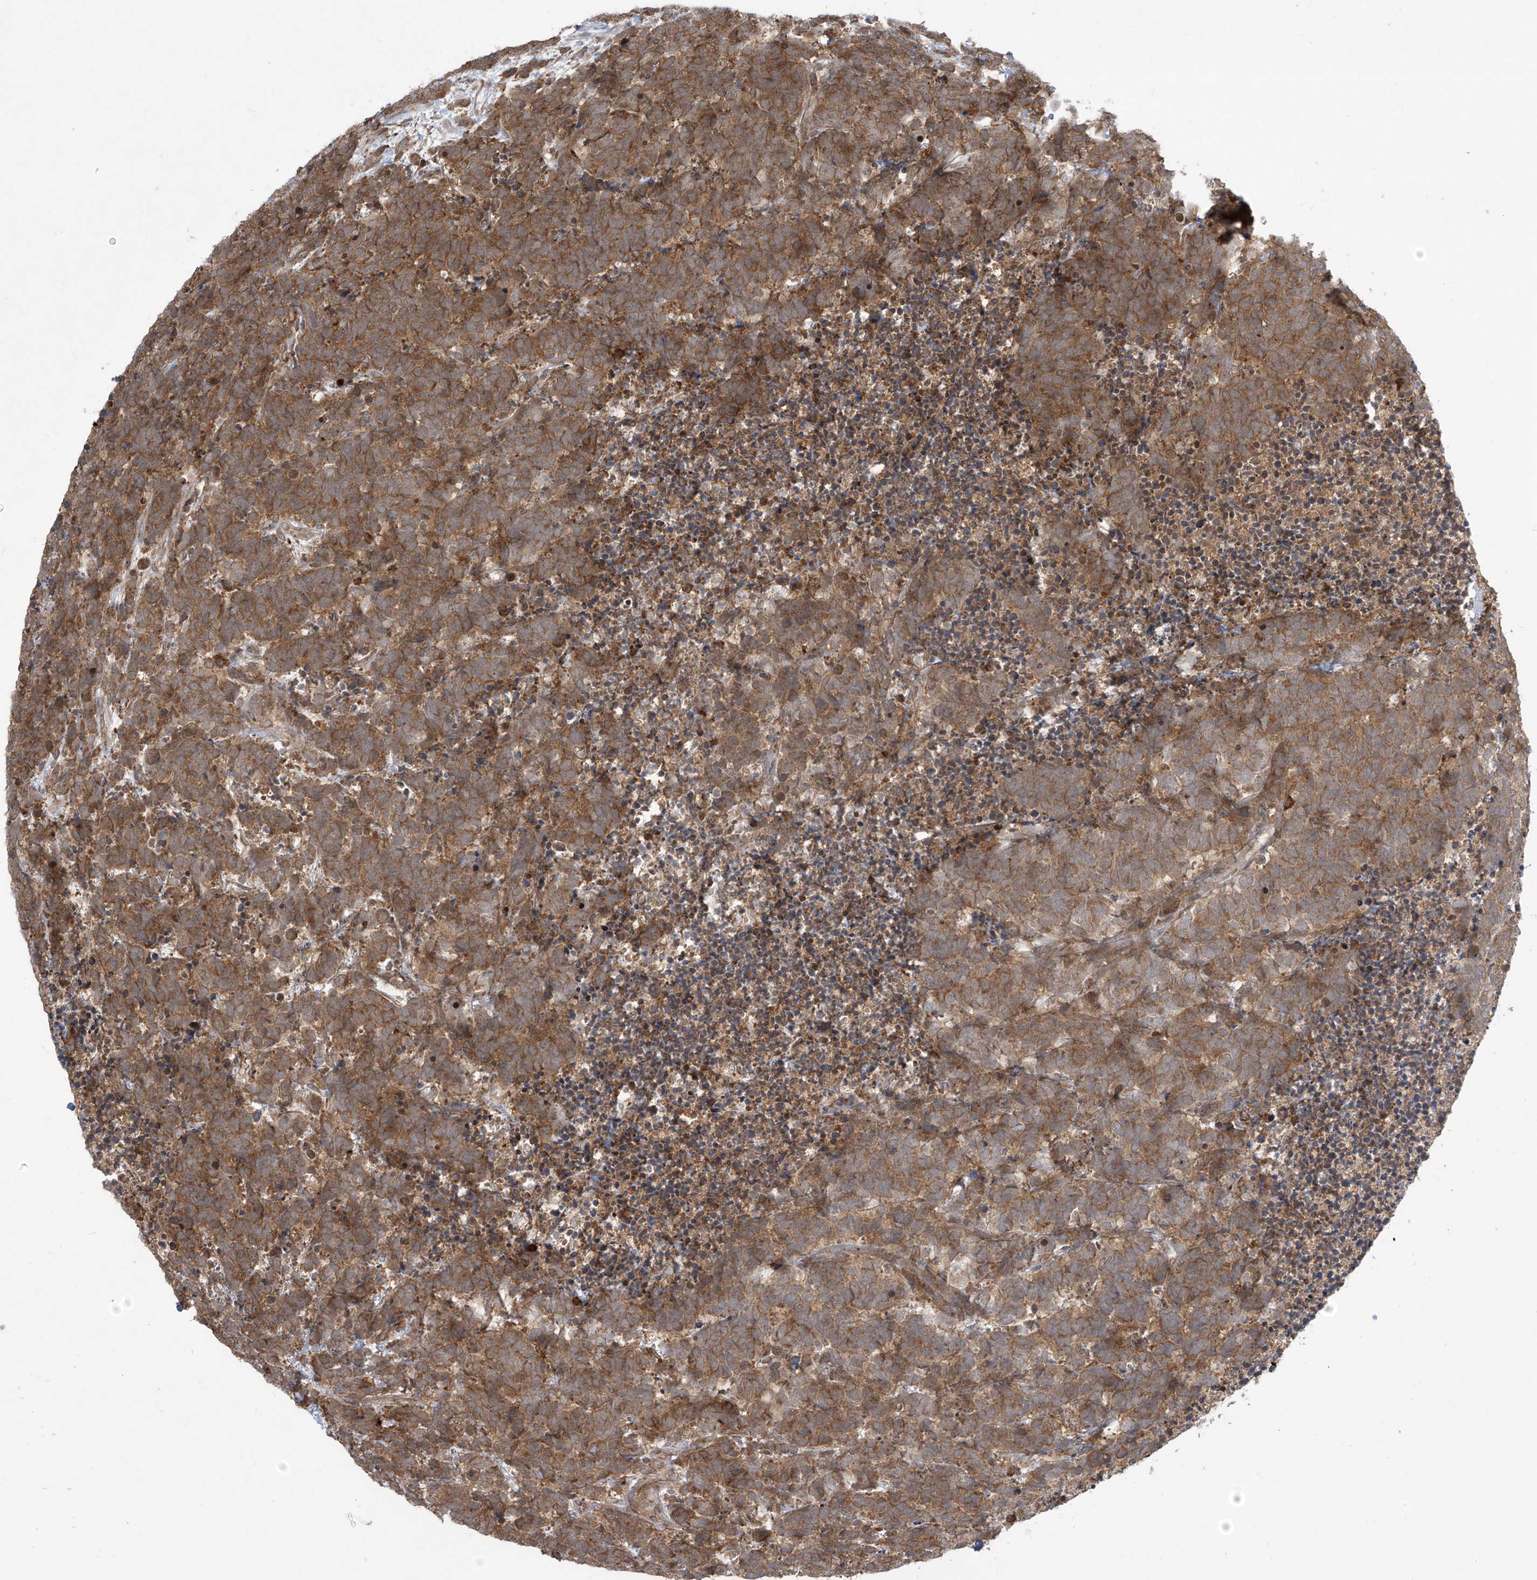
{"staining": {"intensity": "moderate", "quantity": ">75%", "location": "cytoplasmic/membranous"}, "tissue": "carcinoid", "cell_type": "Tumor cells", "image_type": "cancer", "snomed": [{"axis": "morphology", "description": "Carcinoma, NOS"}, {"axis": "morphology", "description": "Carcinoid, malignant, NOS"}, {"axis": "topography", "description": "Urinary bladder"}], "caption": "Immunohistochemical staining of malignant carcinoid displays moderate cytoplasmic/membranous protein staining in approximately >75% of tumor cells.", "gene": "PPAT", "patient": {"sex": "male", "age": 57}}